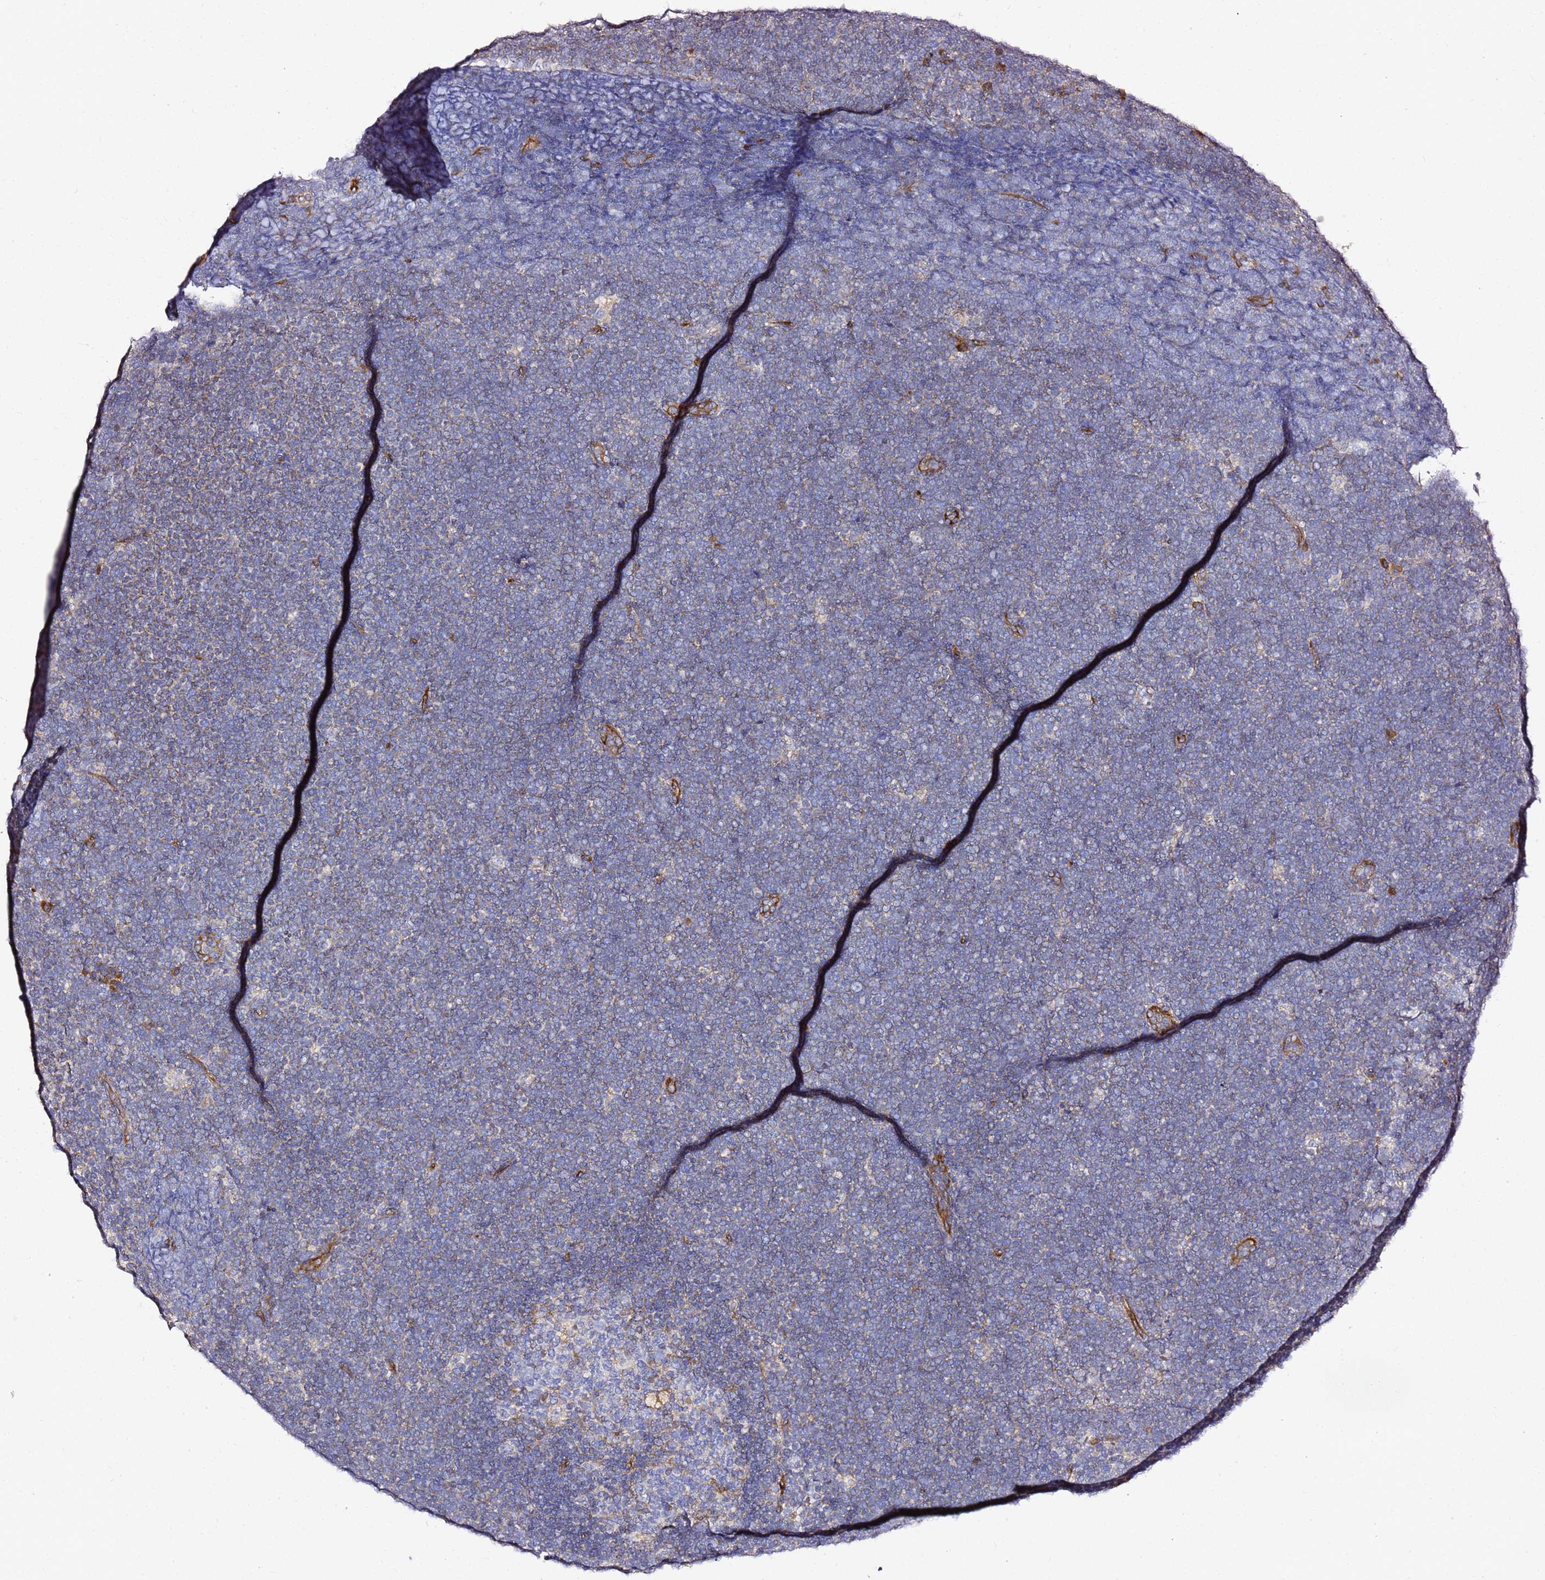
{"staining": {"intensity": "negative", "quantity": "none", "location": "none"}, "tissue": "lymphoma", "cell_type": "Tumor cells", "image_type": "cancer", "snomed": [{"axis": "morphology", "description": "Malignant lymphoma, non-Hodgkin's type, High grade"}, {"axis": "topography", "description": "Lymph node"}], "caption": "Lymphoma was stained to show a protein in brown. There is no significant expression in tumor cells.", "gene": "KIF7", "patient": {"sex": "male", "age": 13}}